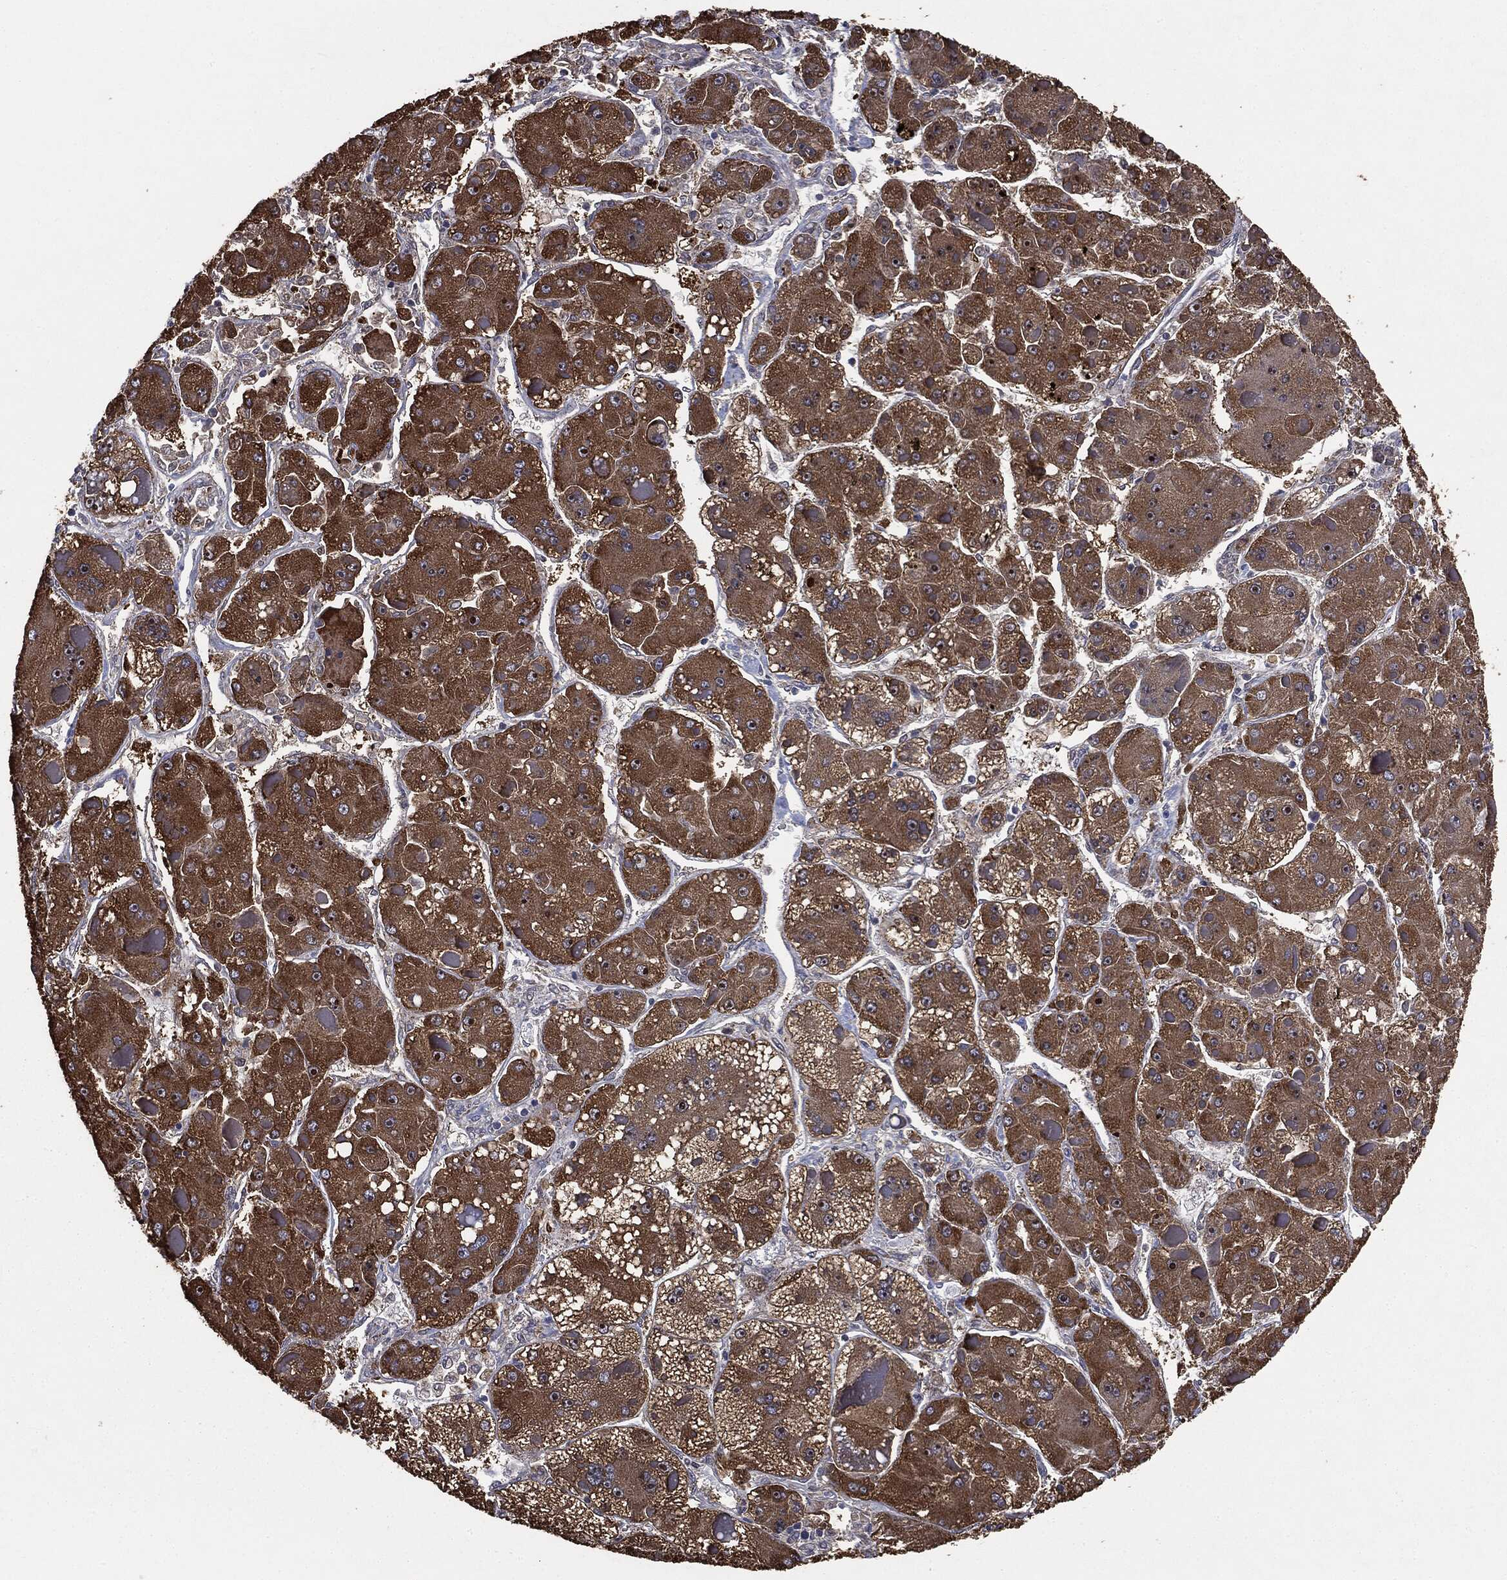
{"staining": {"intensity": "strong", "quantity": ">75%", "location": "cytoplasmic/membranous,nuclear"}, "tissue": "liver cancer", "cell_type": "Tumor cells", "image_type": "cancer", "snomed": [{"axis": "morphology", "description": "Carcinoma, Hepatocellular, NOS"}, {"axis": "topography", "description": "Liver"}], "caption": "DAB immunohistochemical staining of liver cancer (hepatocellular carcinoma) shows strong cytoplasmic/membranous and nuclear protein positivity in about >75% of tumor cells.", "gene": "TRMT1L", "patient": {"sex": "female", "age": 73}}